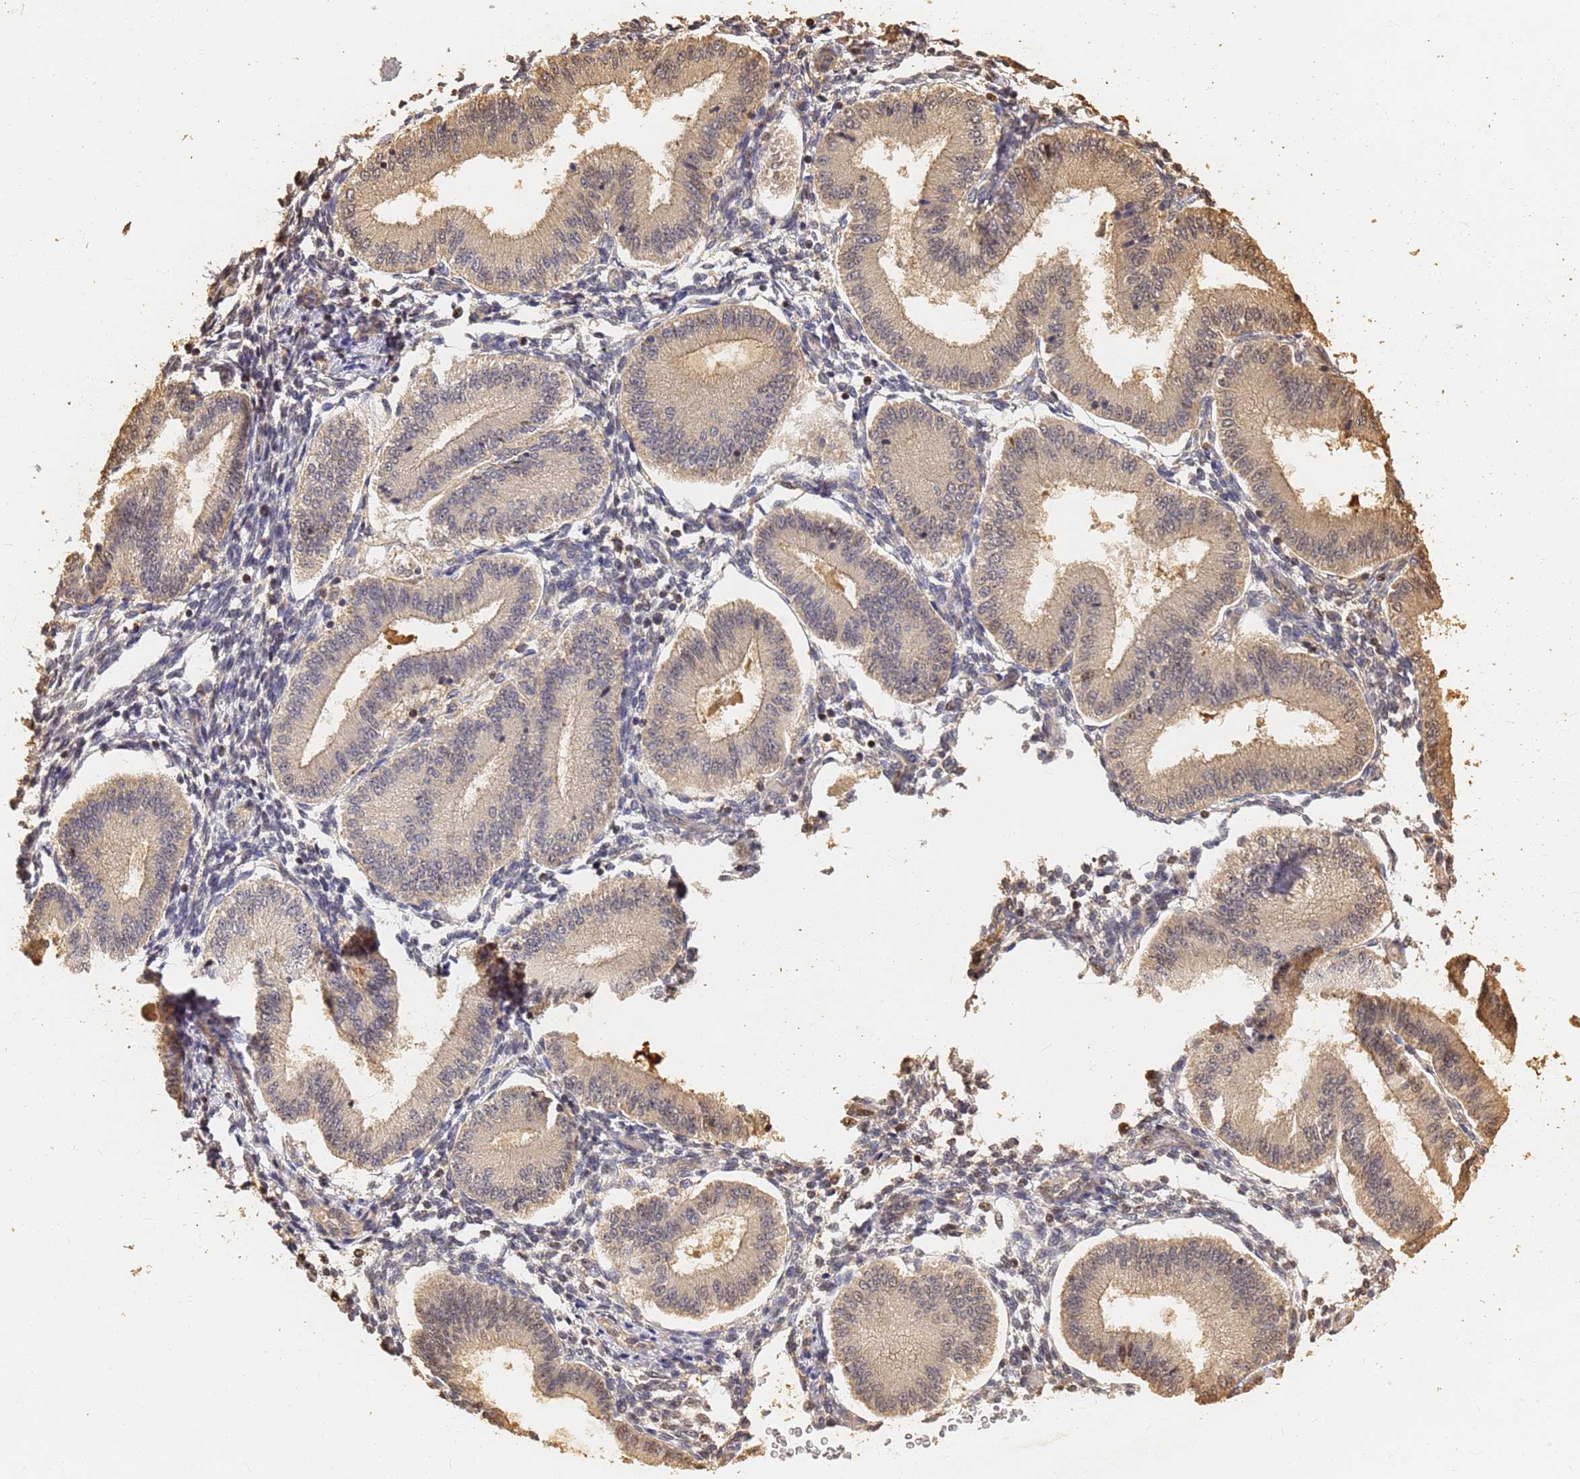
{"staining": {"intensity": "negative", "quantity": "none", "location": "none"}, "tissue": "endometrium", "cell_type": "Cells in endometrial stroma", "image_type": "normal", "snomed": [{"axis": "morphology", "description": "Normal tissue, NOS"}, {"axis": "topography", "description": "Endometrium"}], "caption": "Immunohistochemical staining of benign endometrium exhibits no significant expression in cells in endometrial stroma.", "gene": "JAK2", "patient": {"sex": "female", "age": 39}}